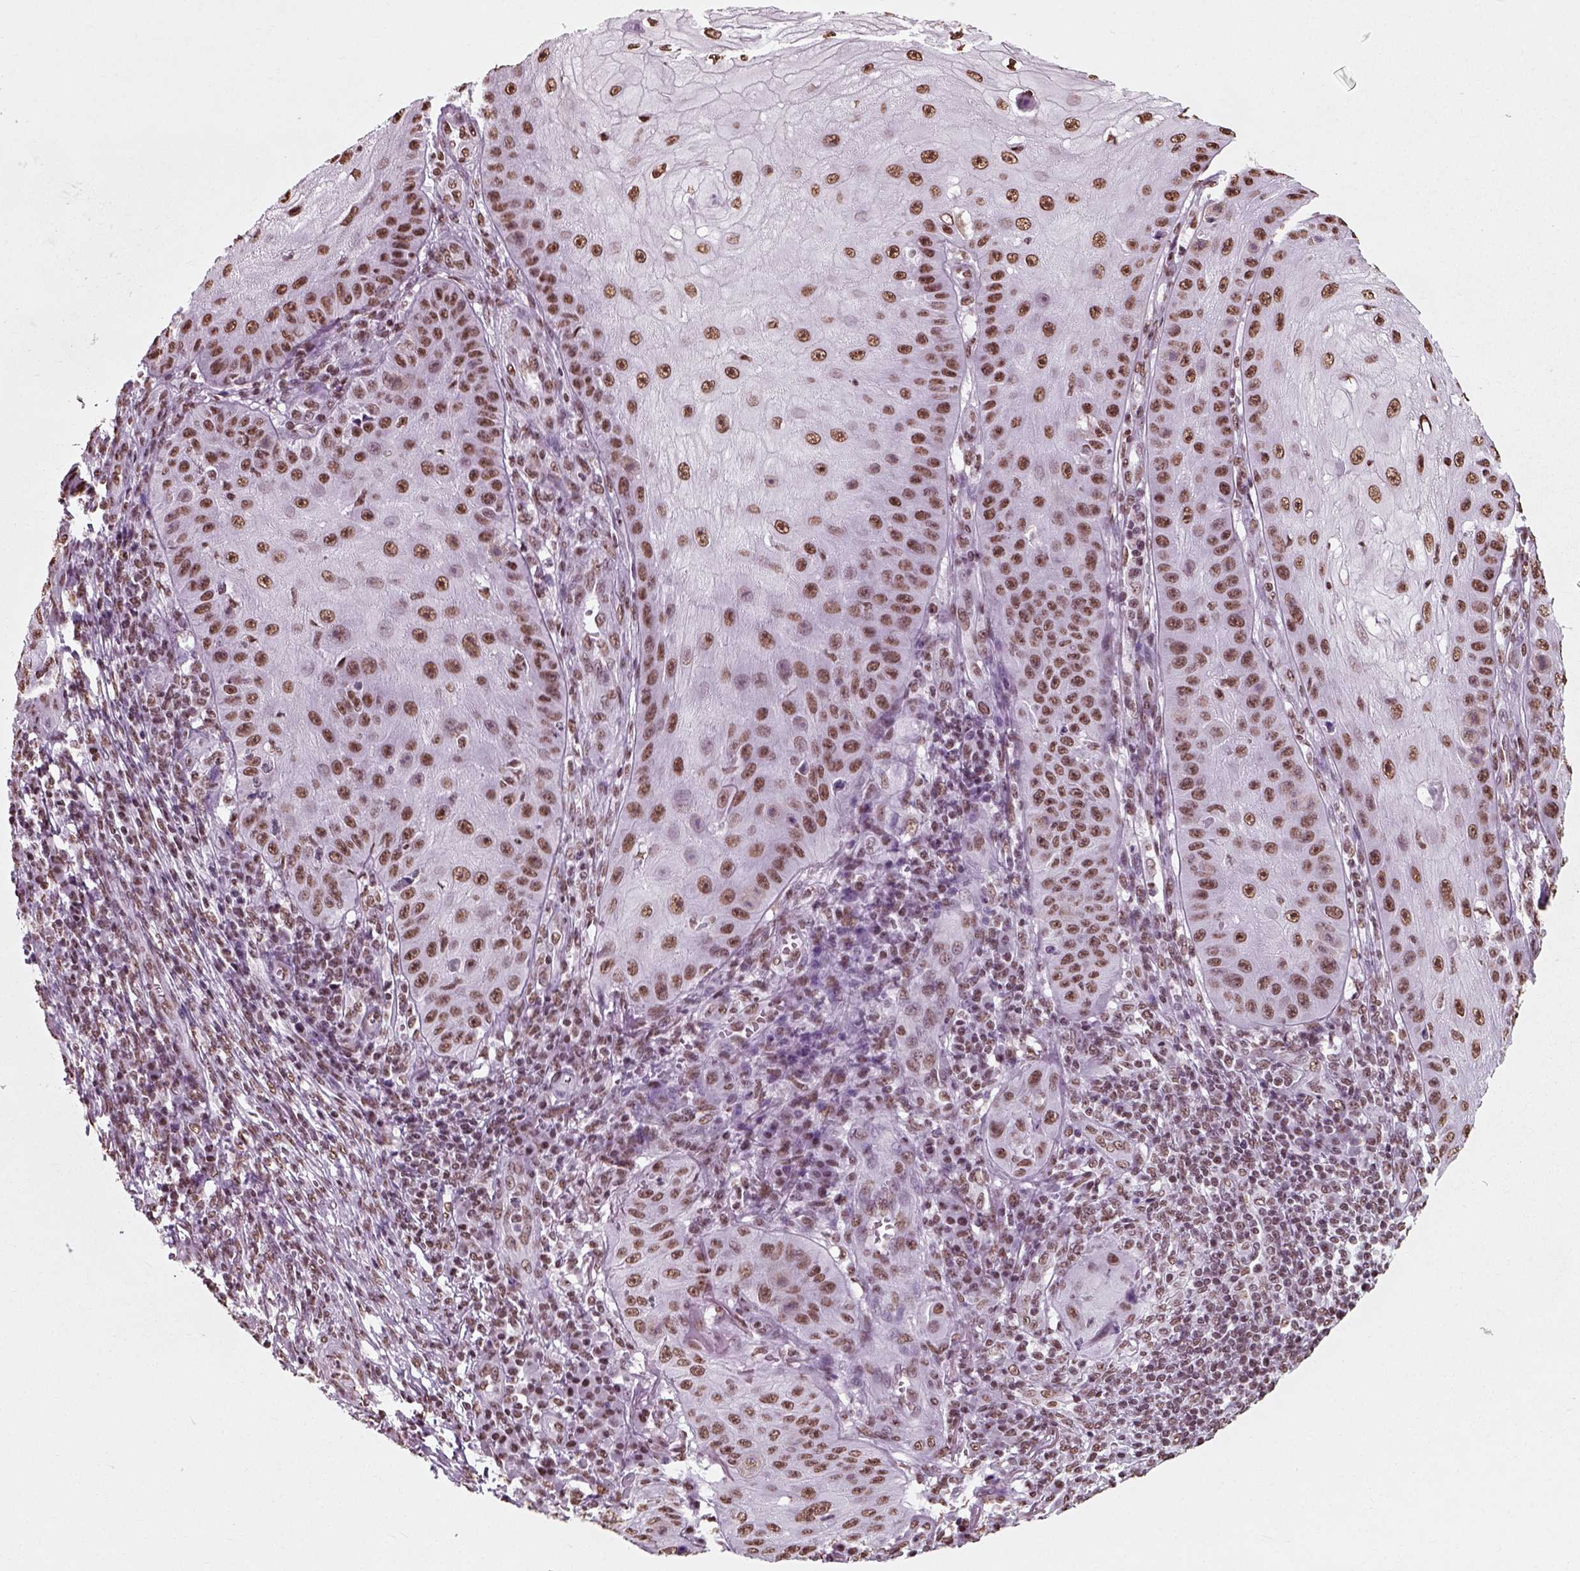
{"staining": {"intensity": "strong", "quantity": ">75%", "location": "nuclear"}, "tissue": "skin cancer", "cell_type": "Tumor cells", "image_type": "cancer", "snomed": [{"axis": "morphology", "description": "Squamous cell carcinoma, NOS"}, {"axis": "topography", "description": "Skin"}], "caption": "A photomicrograph of human skin cancer stained for a protein reveals strong nuclear brown staining in tumor cells.", "gene": "POLR1H", "patient": {"sex": "male", "age": 70}}